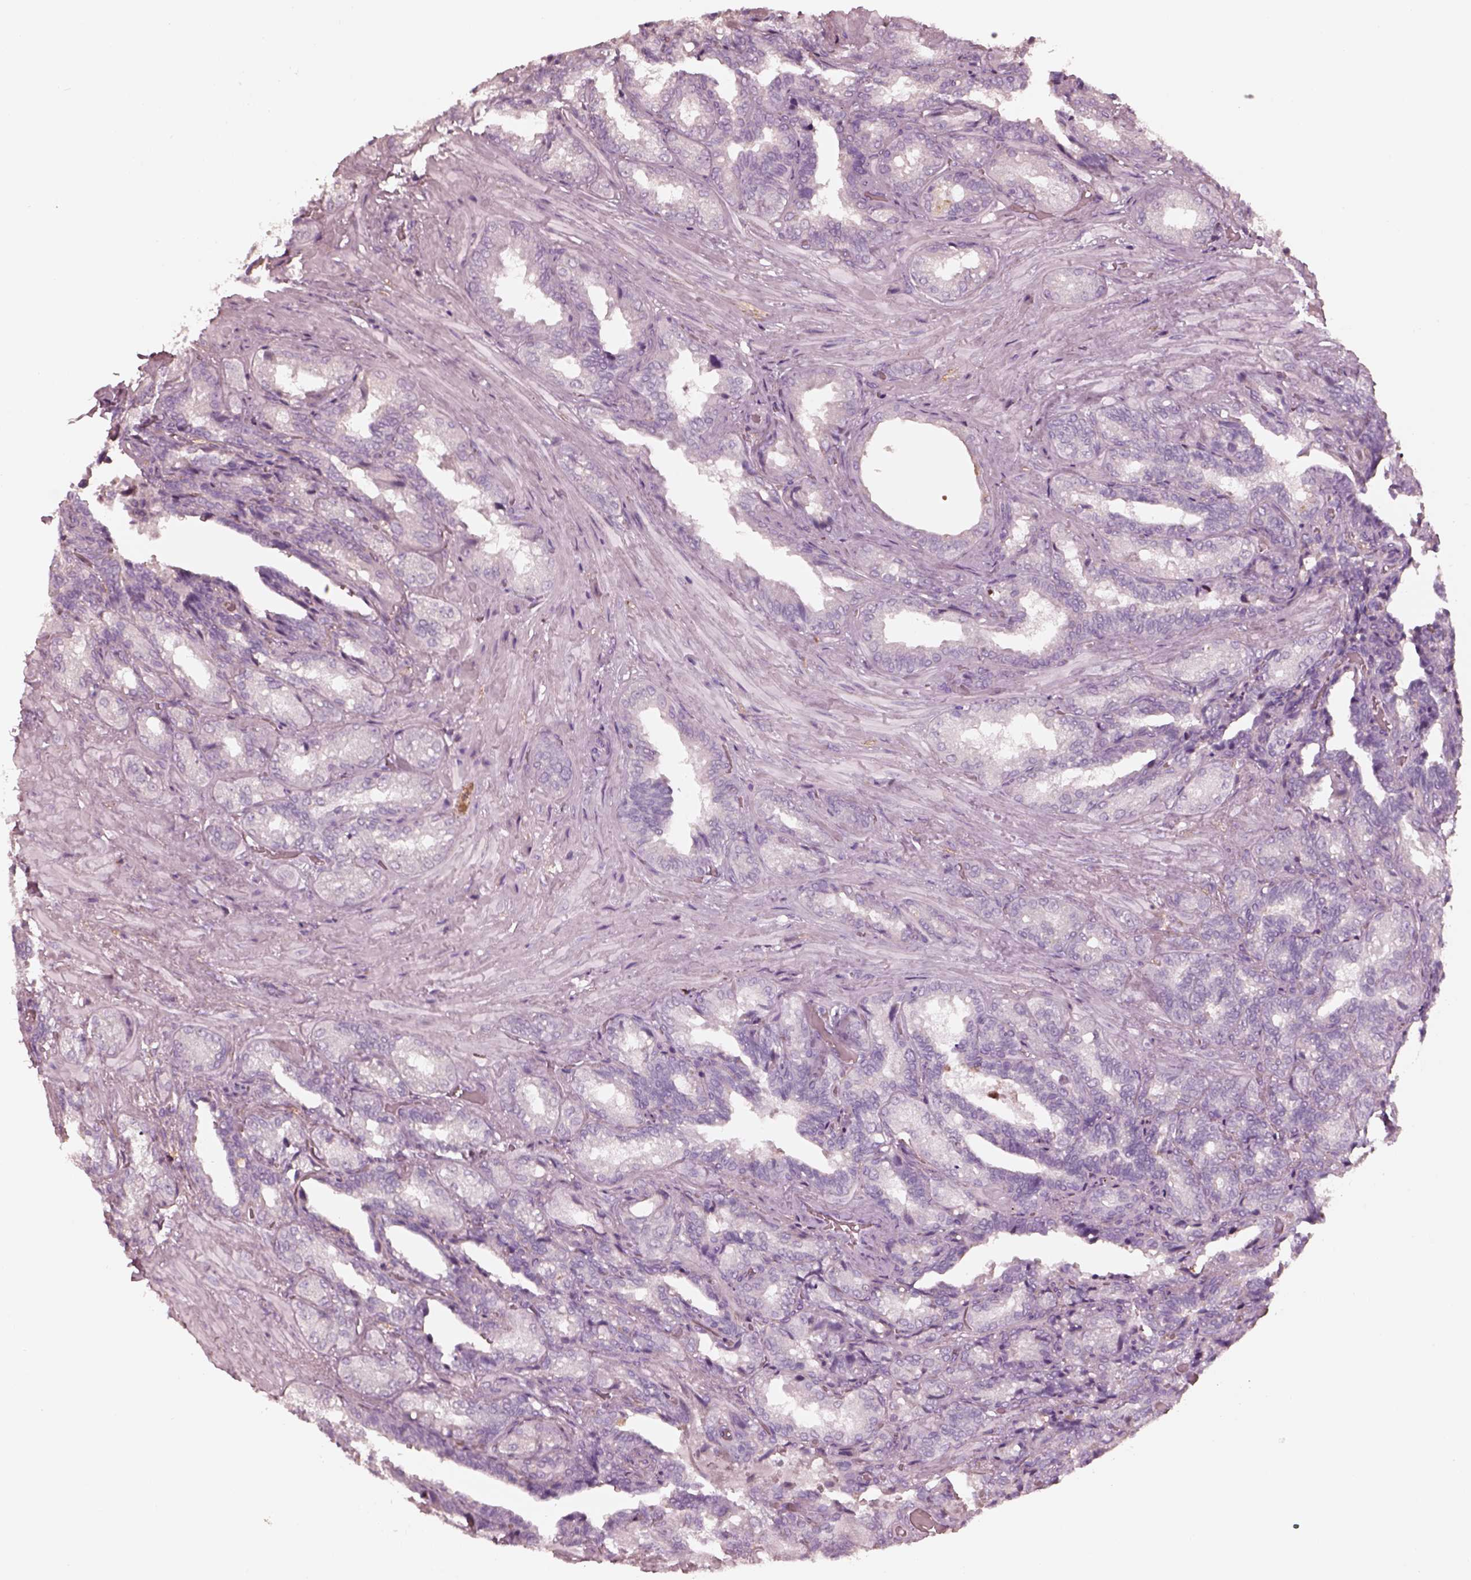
{"staining": {"intensity": "negative", "quantity": "none", "location": "none"}, "tissue": "seminal vesicle", "cell_type": "Glandular cells", "image_type": "normal", "snomed": [{"axis": "morphology", "description": "Normal tissue, NOS"}, {"axis": "topography", "description": "Seminal veicle"}], "caption": "Glandular cells are negative for protein expression in normal human seminal vesicle. (Immunohistochemistry, brightfield microscopy, high magnification).", "gene": "GPRIN1", "patient": {"sex": "male", "age": 68}}